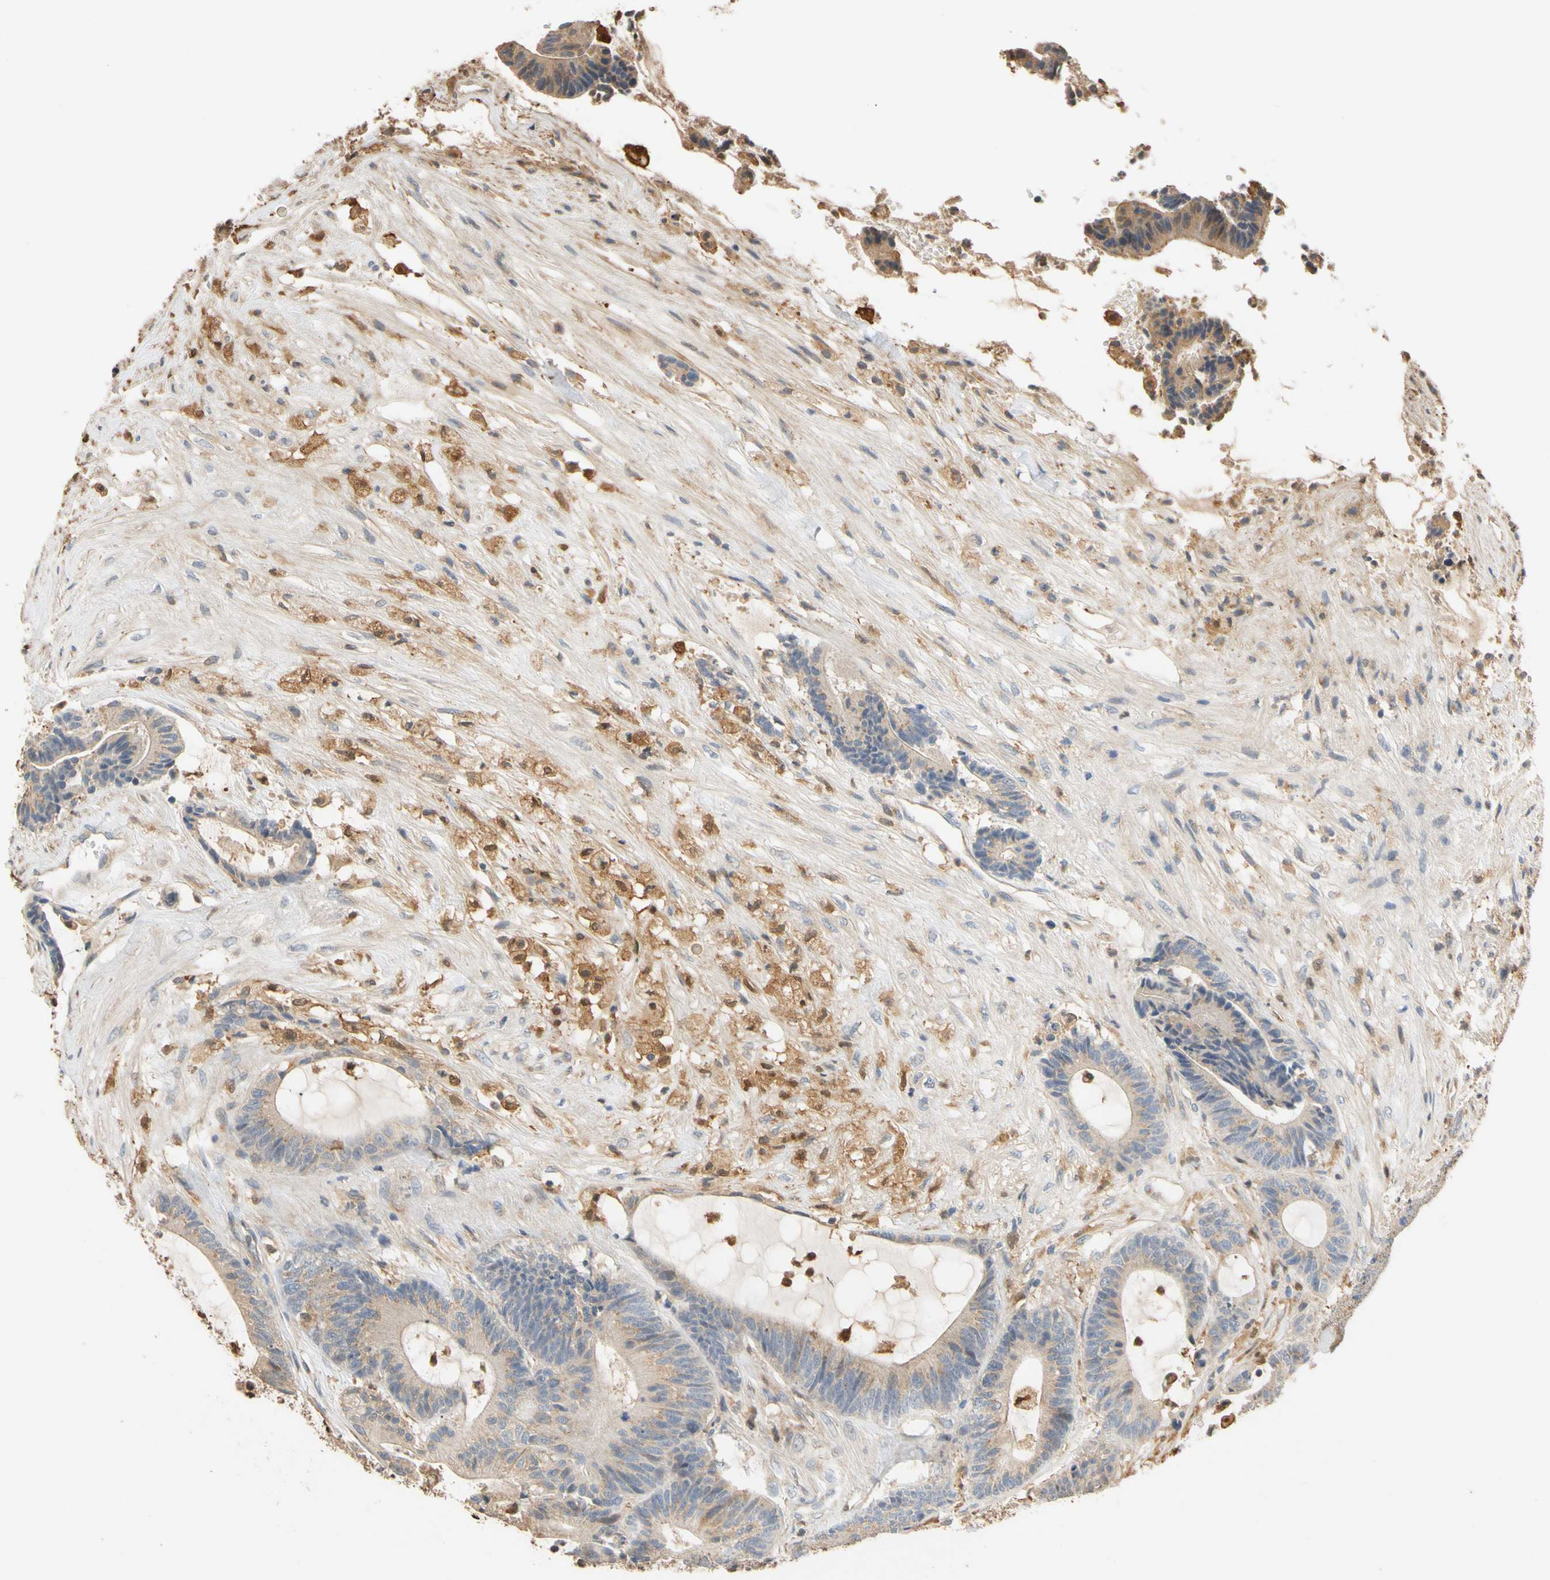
{"staining": {"intensity": "weak", "quantity": ">75%", "location": "cytoplasmic/membranous"}, "tissue": "colorectal cancer", "cell_type": "Tumor cells", "image_type": "cancer", "snomed": [{"axis": "morphology", "description": "Adenocarcinoma, NOS"}, {"axis": "topography", "description": "Colon"}], "caption": "There is low levels of weak cytoplasmic/membranous positivity in tumor cells of colorectal adenocarcinoma, as demonstrated by immunohistochemical staining (brown color).", "gene": "GPSM2", "patient": {"sex": "female", "age": 84}}